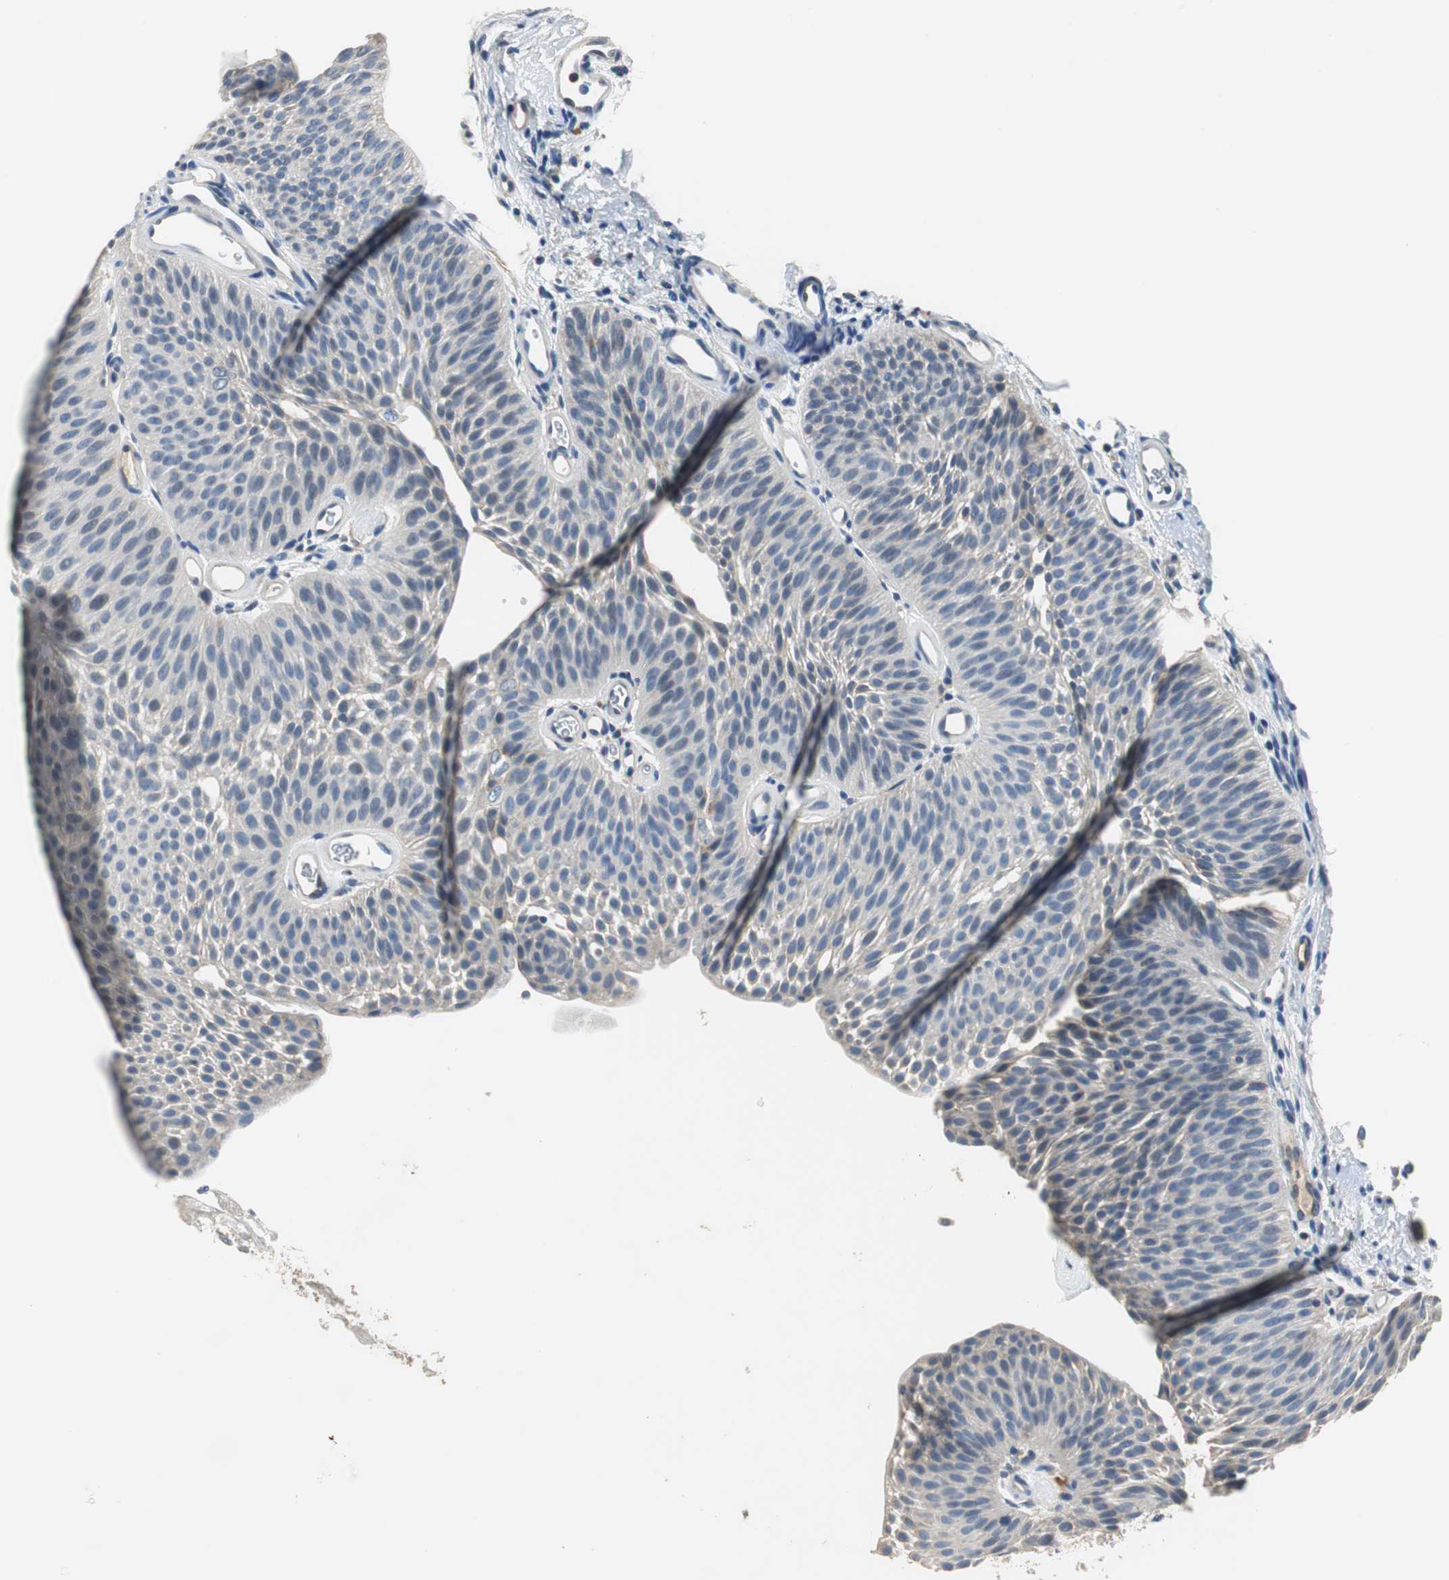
{"staining": {"intensity": "weak", "quantity": "25%-75%", "location": "cytoplasmic/membranous"}, "tissue": "urothelial cancer", "cell_type": "Tumor cells", "image_type": "cancer", "snomed": [{"axis": "morphology", "description": "Urothelial carcinoma, Low grade"}, {"axis": "topography", "description": "Urinary bladder"}], "caption": "Tumor cells reveal low levels of weak cytoplasmic/membranous expression in approximately 25%-75% of cells in human urothelial carcinoma (low-grade).", "gene": "MTIF2", "patient": {"sex": "female", "age": 60}}